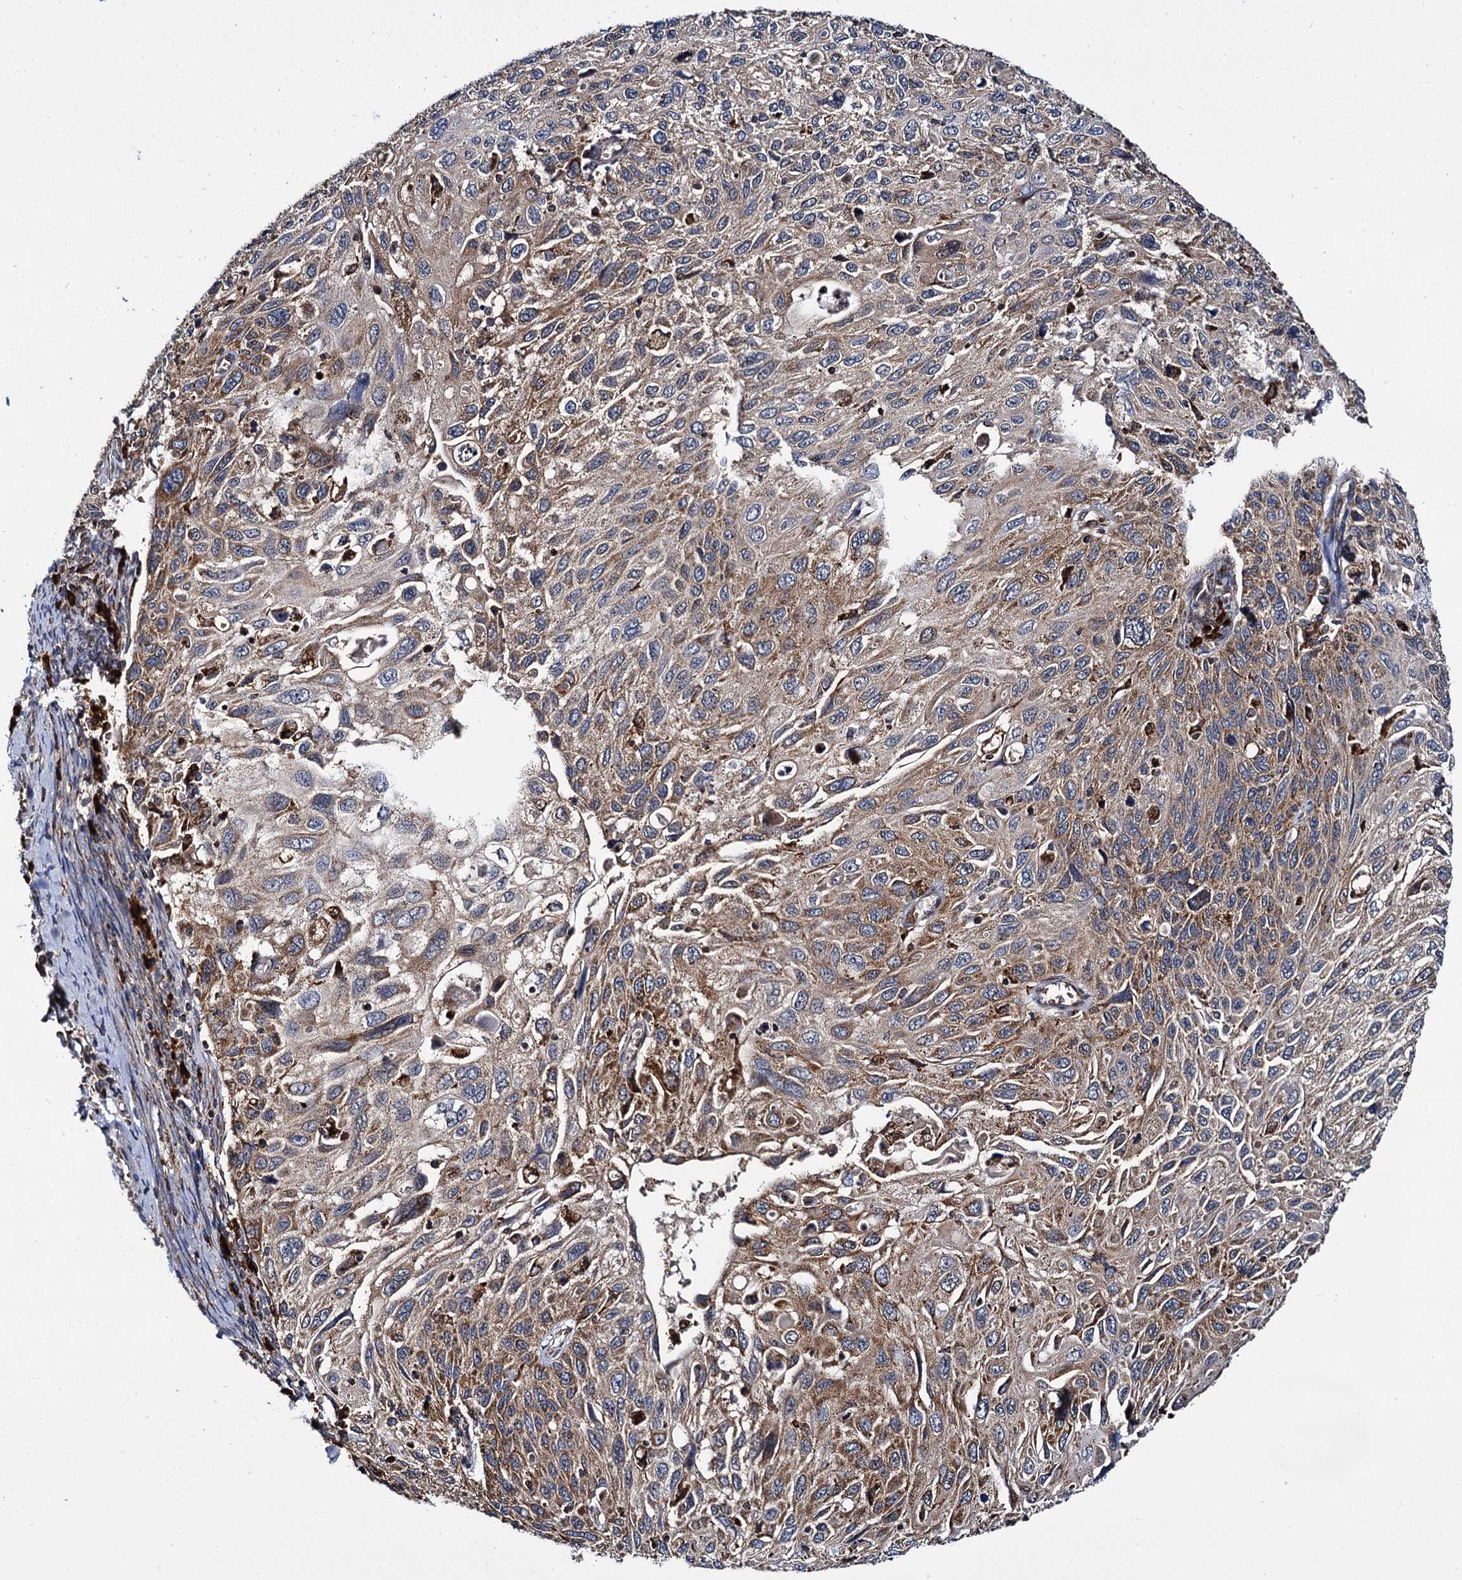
{"staining": {"intensity": "moderate", "quantity": ">75%", "location": "cytoplasmic/membranous"}, "tissue": "cervical cancer", "cell_type": "Tumor cells", "image_type": "cancer", "snomed": [{"axis": "morphology", "description": "Squamous cell carcinoma, NOS"}, {"axis": "topography", "description": "Cervix"}], "caption": "An IHC histopathology image of neoplastic tissue is shown. Protein staining in brown shows moderate cytoplasmic/membranous positivity in cervical cancer within tumor cells.", "gene": "UFM1", "patient": {"sex": "female", "age": 70}}